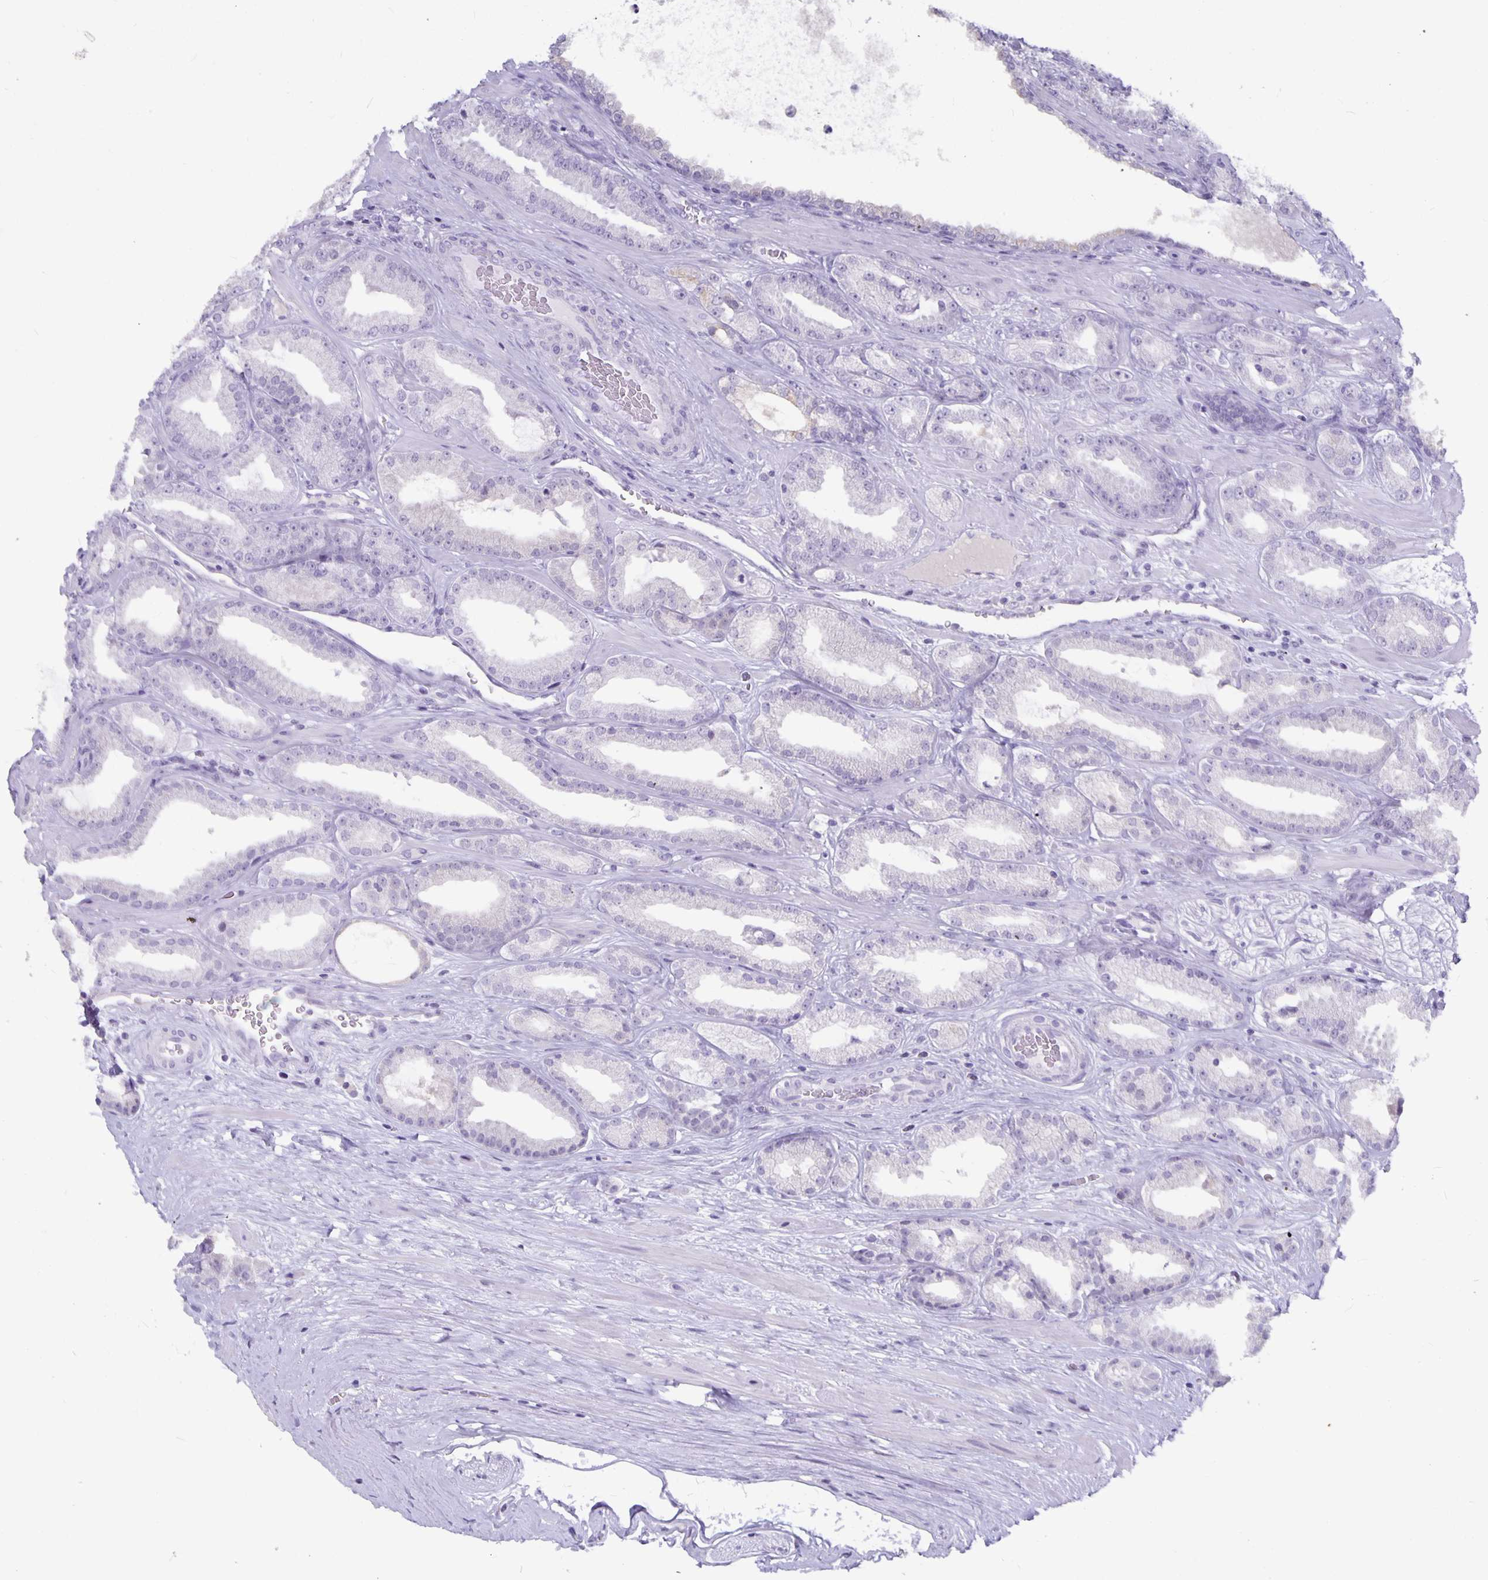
{"staining": {"intensity": "negative", "quantity": "none", "location": "none"}, "tissue": "prostate cancer", "cell_type": "Tumor cells", "image_type": "cancer", "snomed": [{"axis": "morphology", "description": "Adenocarcinoma, Low grade"}, {"axis": "topography", "description": "Prostate"}], "caption": "Protein analysis of low-grade adenocarcinoma (prostate) exhibits no significant expression in tumor cells.", "gene": "OLIG2", "patient": {"sex": "male", "age": 61}}